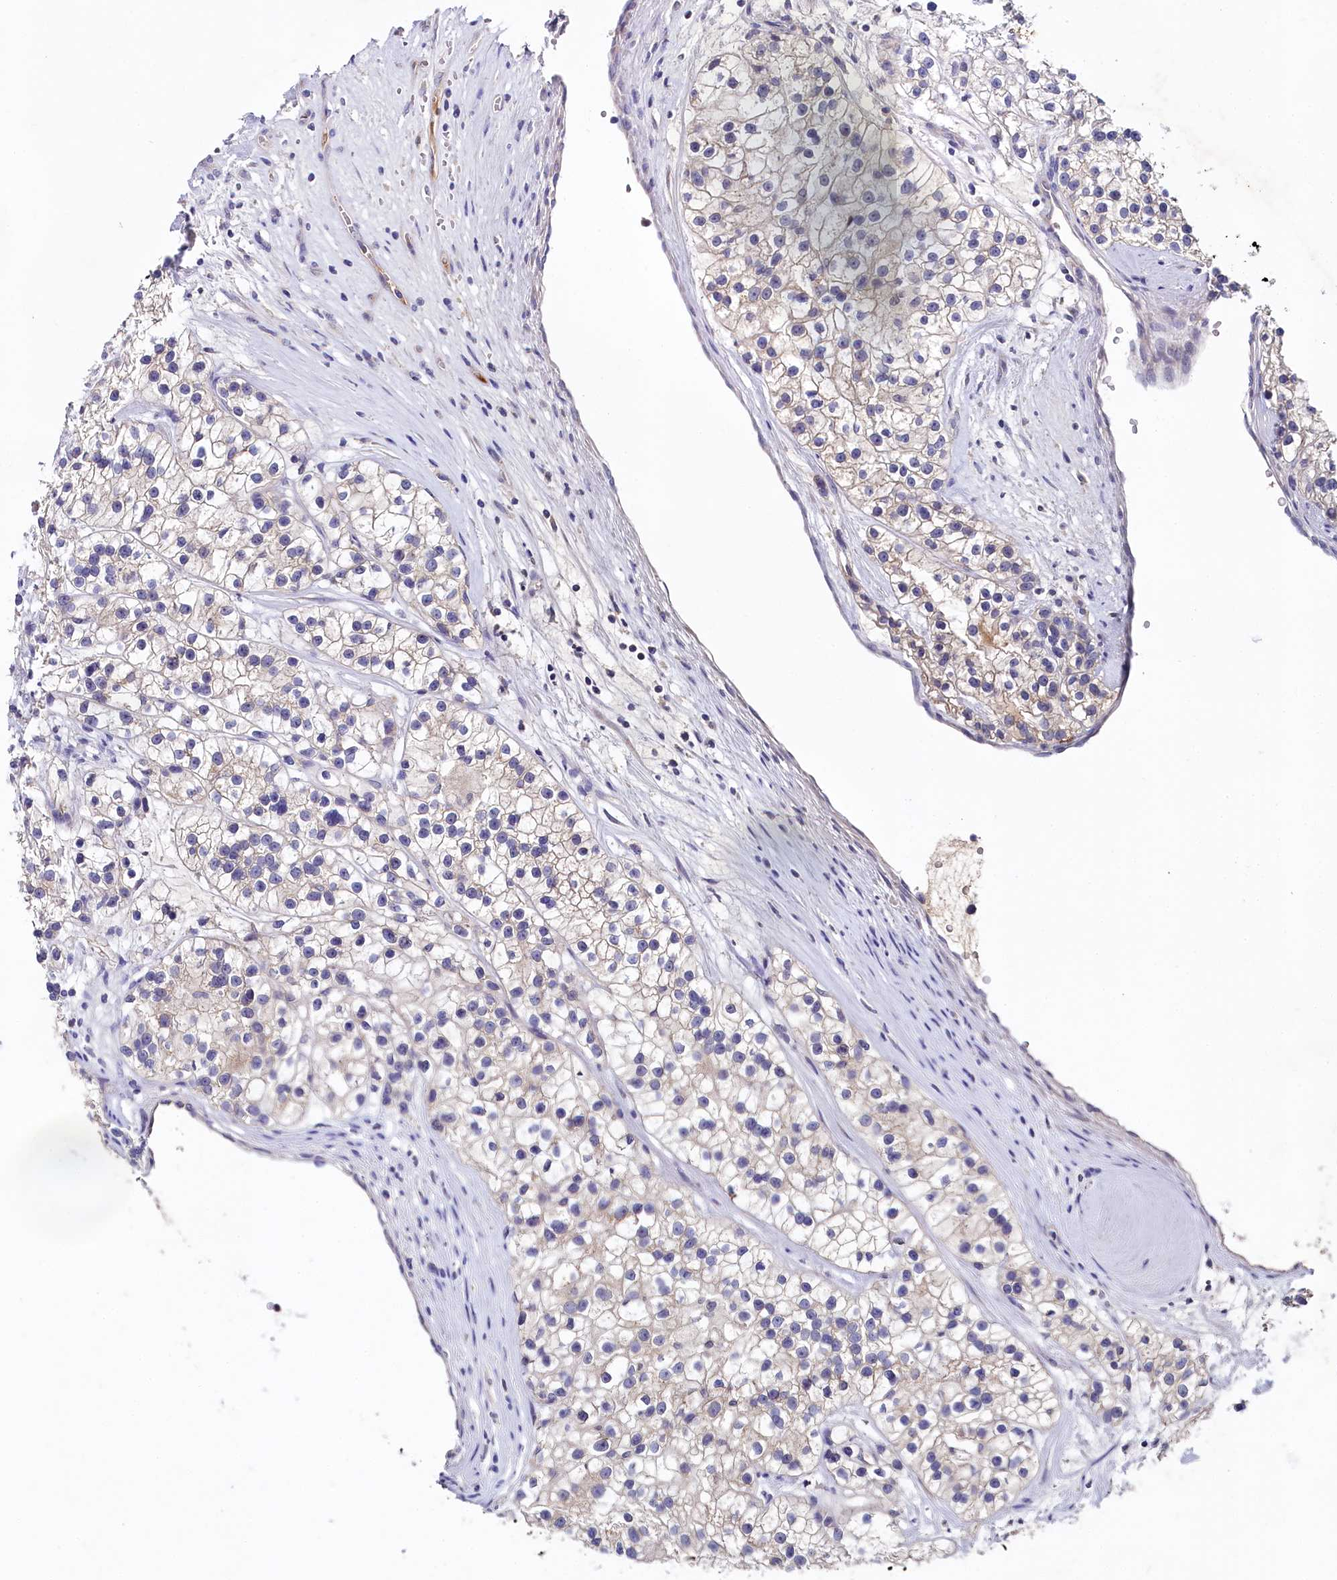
{"staining": {"intensity": "weak", "quantity": "<25%", "location": "cytoplasmic/membranous"}, "tissue": "renal cancer", "cell_type": "Tumor cells", "image_type": "cancer", "snomed": [{"axis": "morphology", "description": "Adenocarcinoma, NOS"}, {"axis": "topography", "description": "Kidney"}], "caption": "There is no significant positivity in tumor cells of renal cancer (adenocarcinoma).", "gene": "SPINK9", "patient": {"sex": "female", "age": 57}}